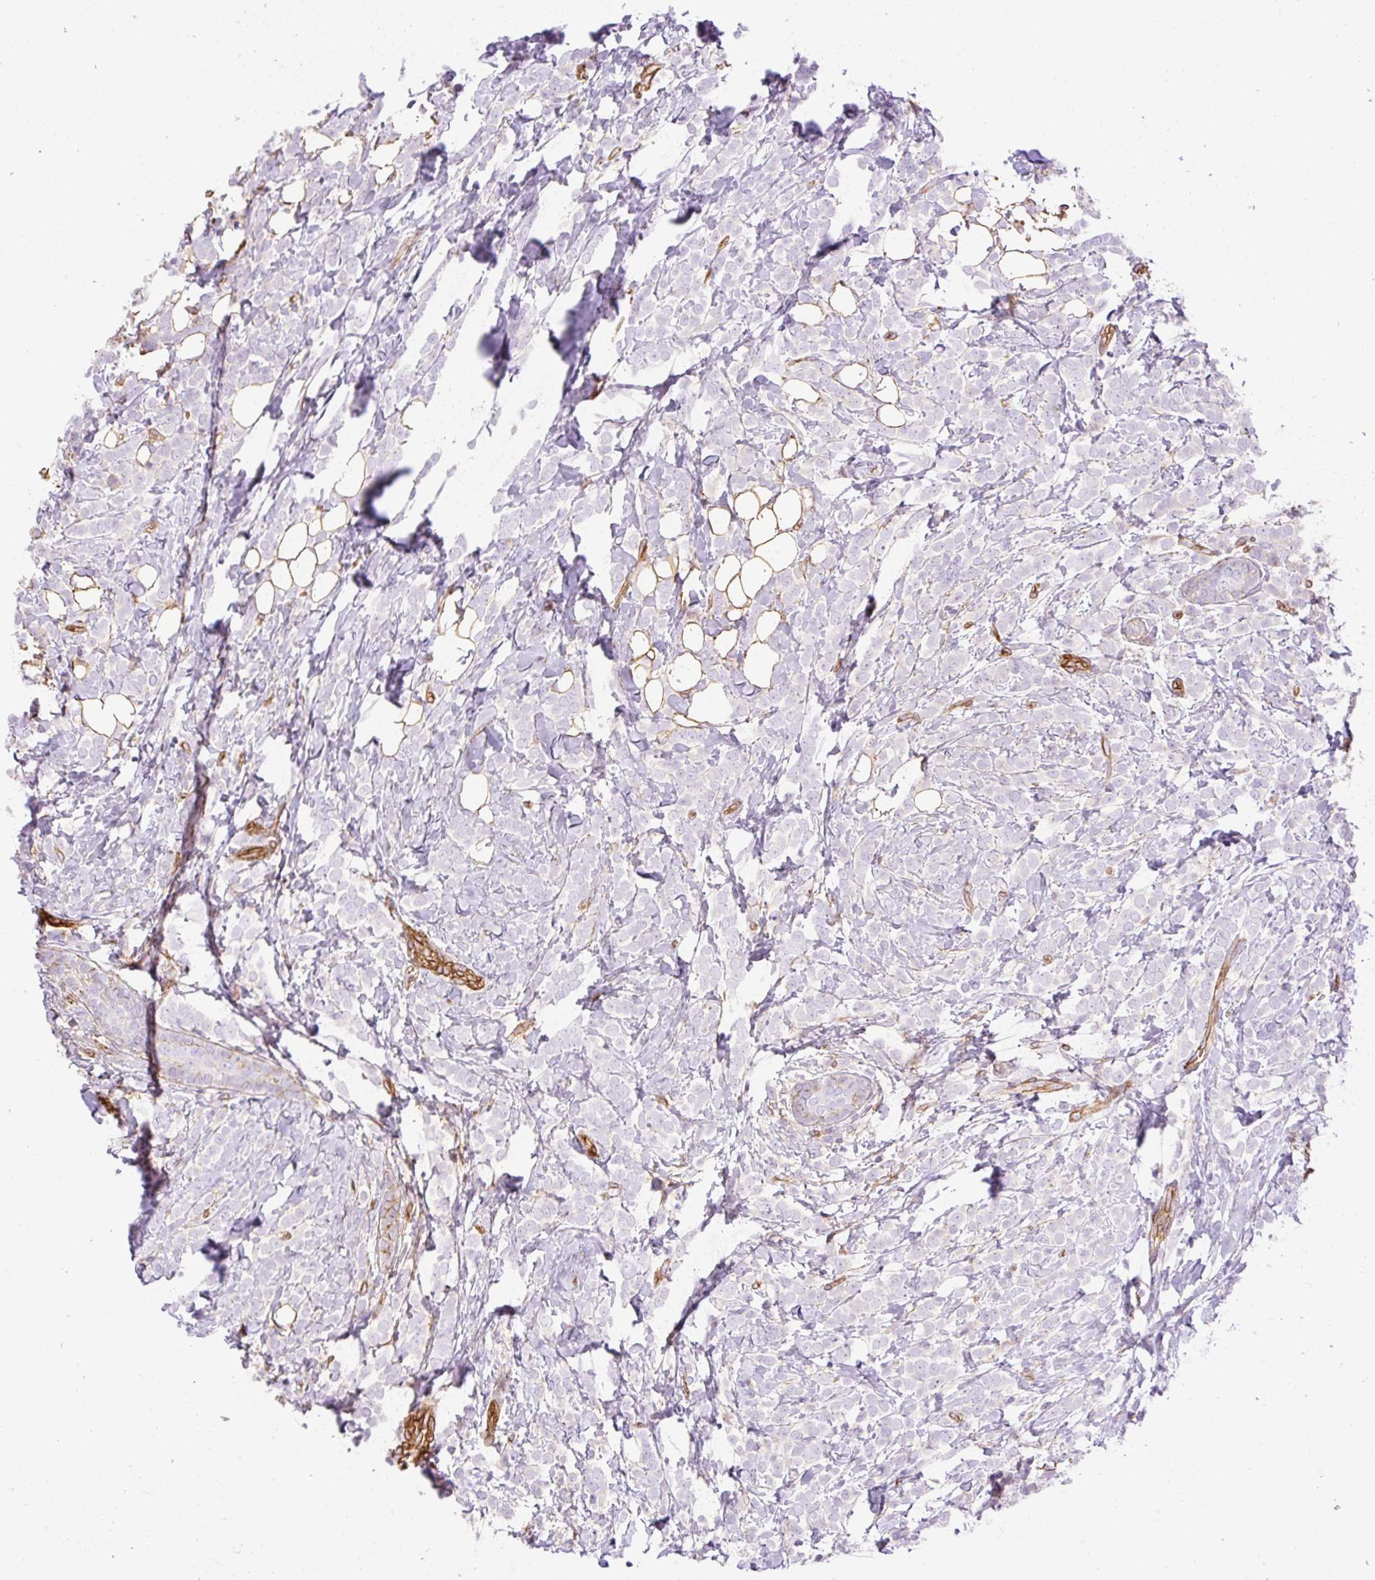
{"staining": {"intensity": "negative", "quantity": "none", "location": "none"}, "tissue": "breast cancer", "cell_type": "Tumor cells", "image_type": "cancer", "snomed": [{"axis": "morphology", "description": "Lobular carcinoma"}, {"axis": "topography", "description": "Breast"}], "caption": "Breast cancer stained for a protein using immunohistochemistry reveals no positivity tumor cells.", "gene": "EHD3", "patient": {"sex": "female", "age": 49}}